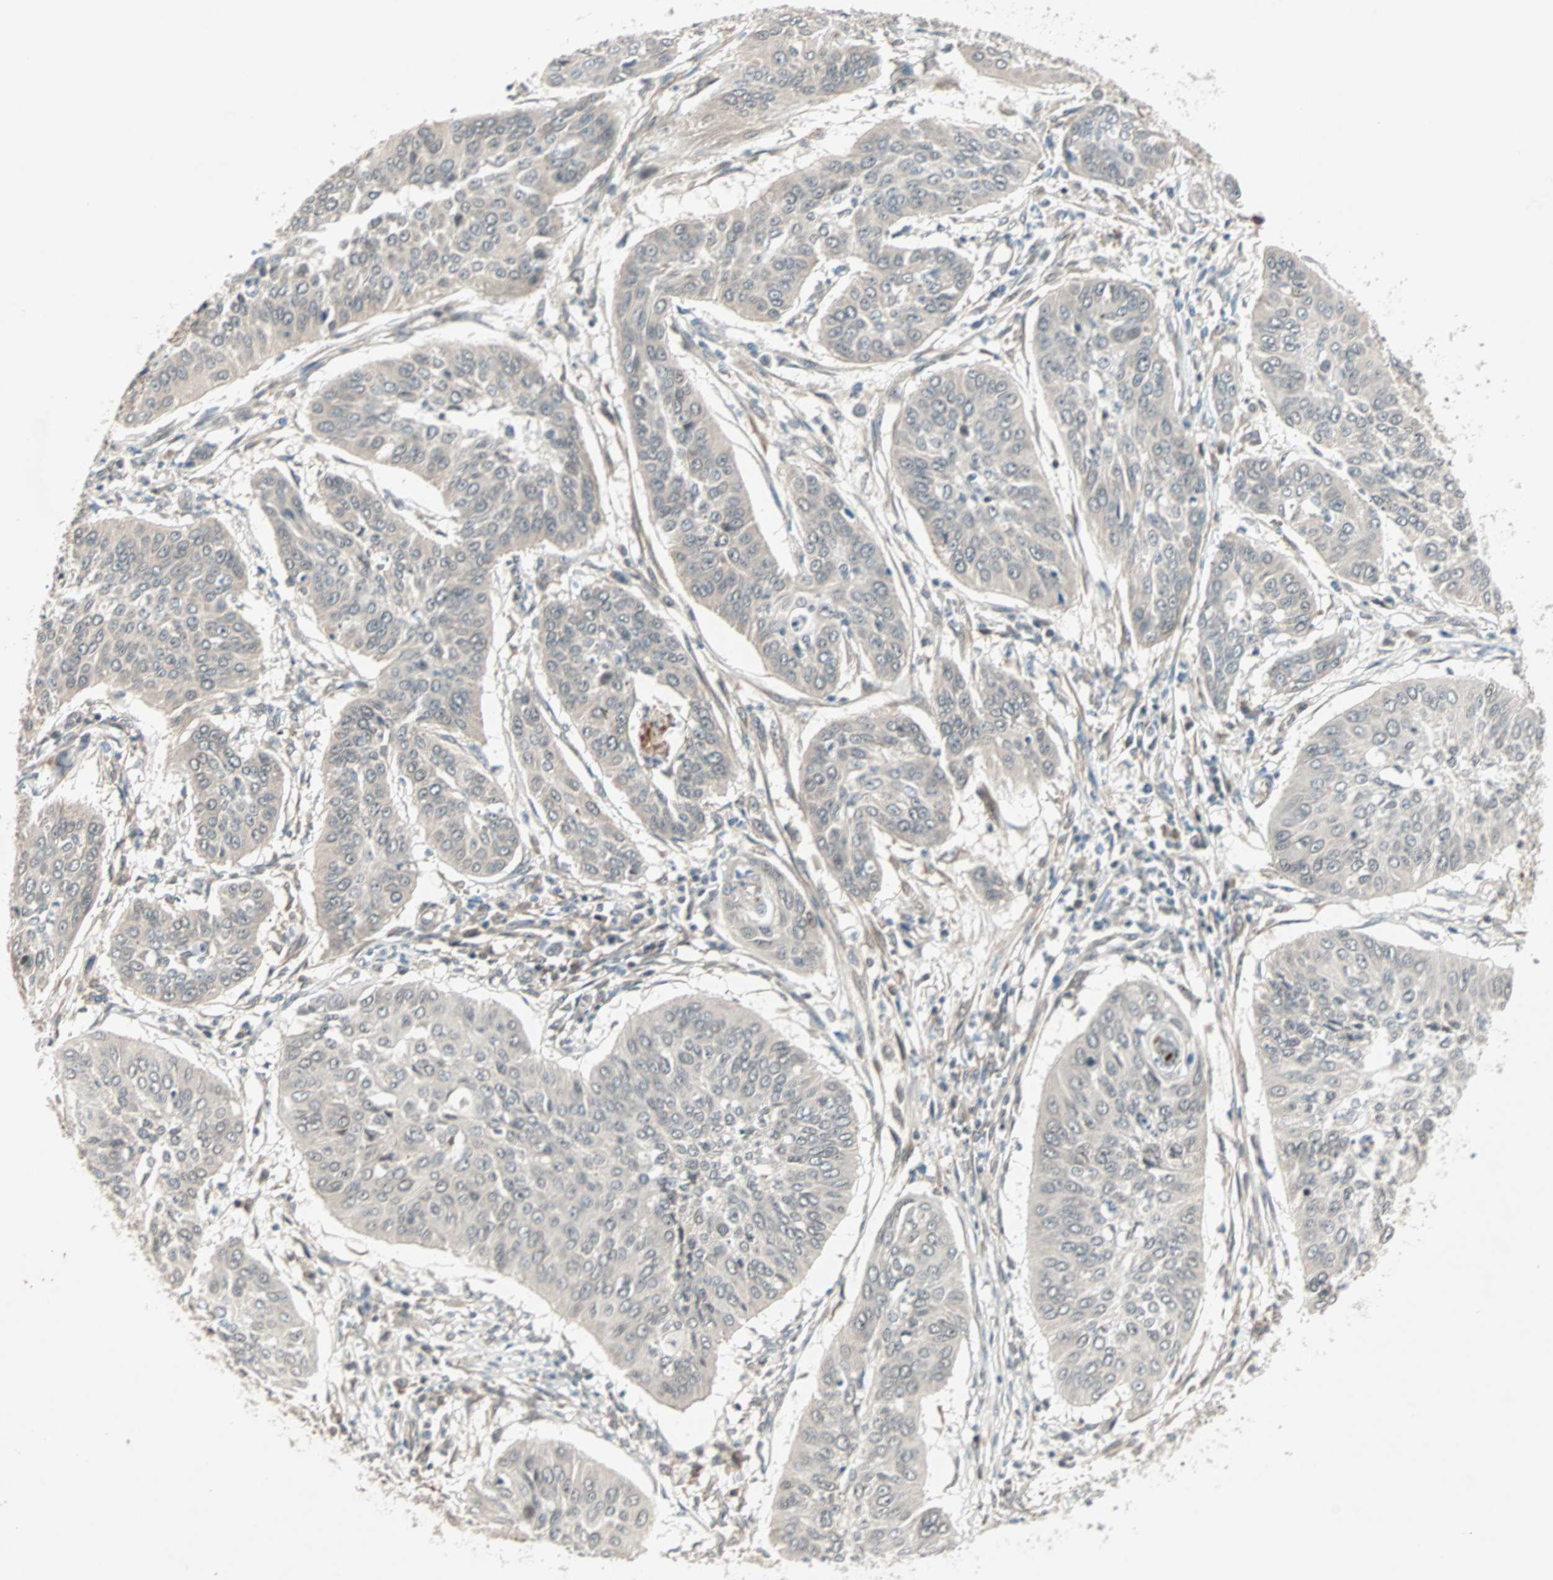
{"staining": {"intensity": "negative", "quantity": "none", "location": "none"}, "tissue": "cervical cancer", "cell_type": "Tumor cells", "image_type": "cancer", "snomed": [{"axis": "morphology", "description": "Normal tissue, NOS"}, {"axis": "morphology", "description": "Squamous cell carcinoma, NOS"}, {"axis": "topography", "description": "Cervix"}], "caption": "DAB (3,3'-diaminobenzidine) immunohistochemical staining of human cervical cancer displays no significant positivity in tumor cells. The staining was performed using DAB to visualize the protein expression in brown, while the nuclei were stained in blue with hematoxylin (Magnification: 20x).", "gene": "PGBD1", "patient": {"sex": "female", "age": 39}}